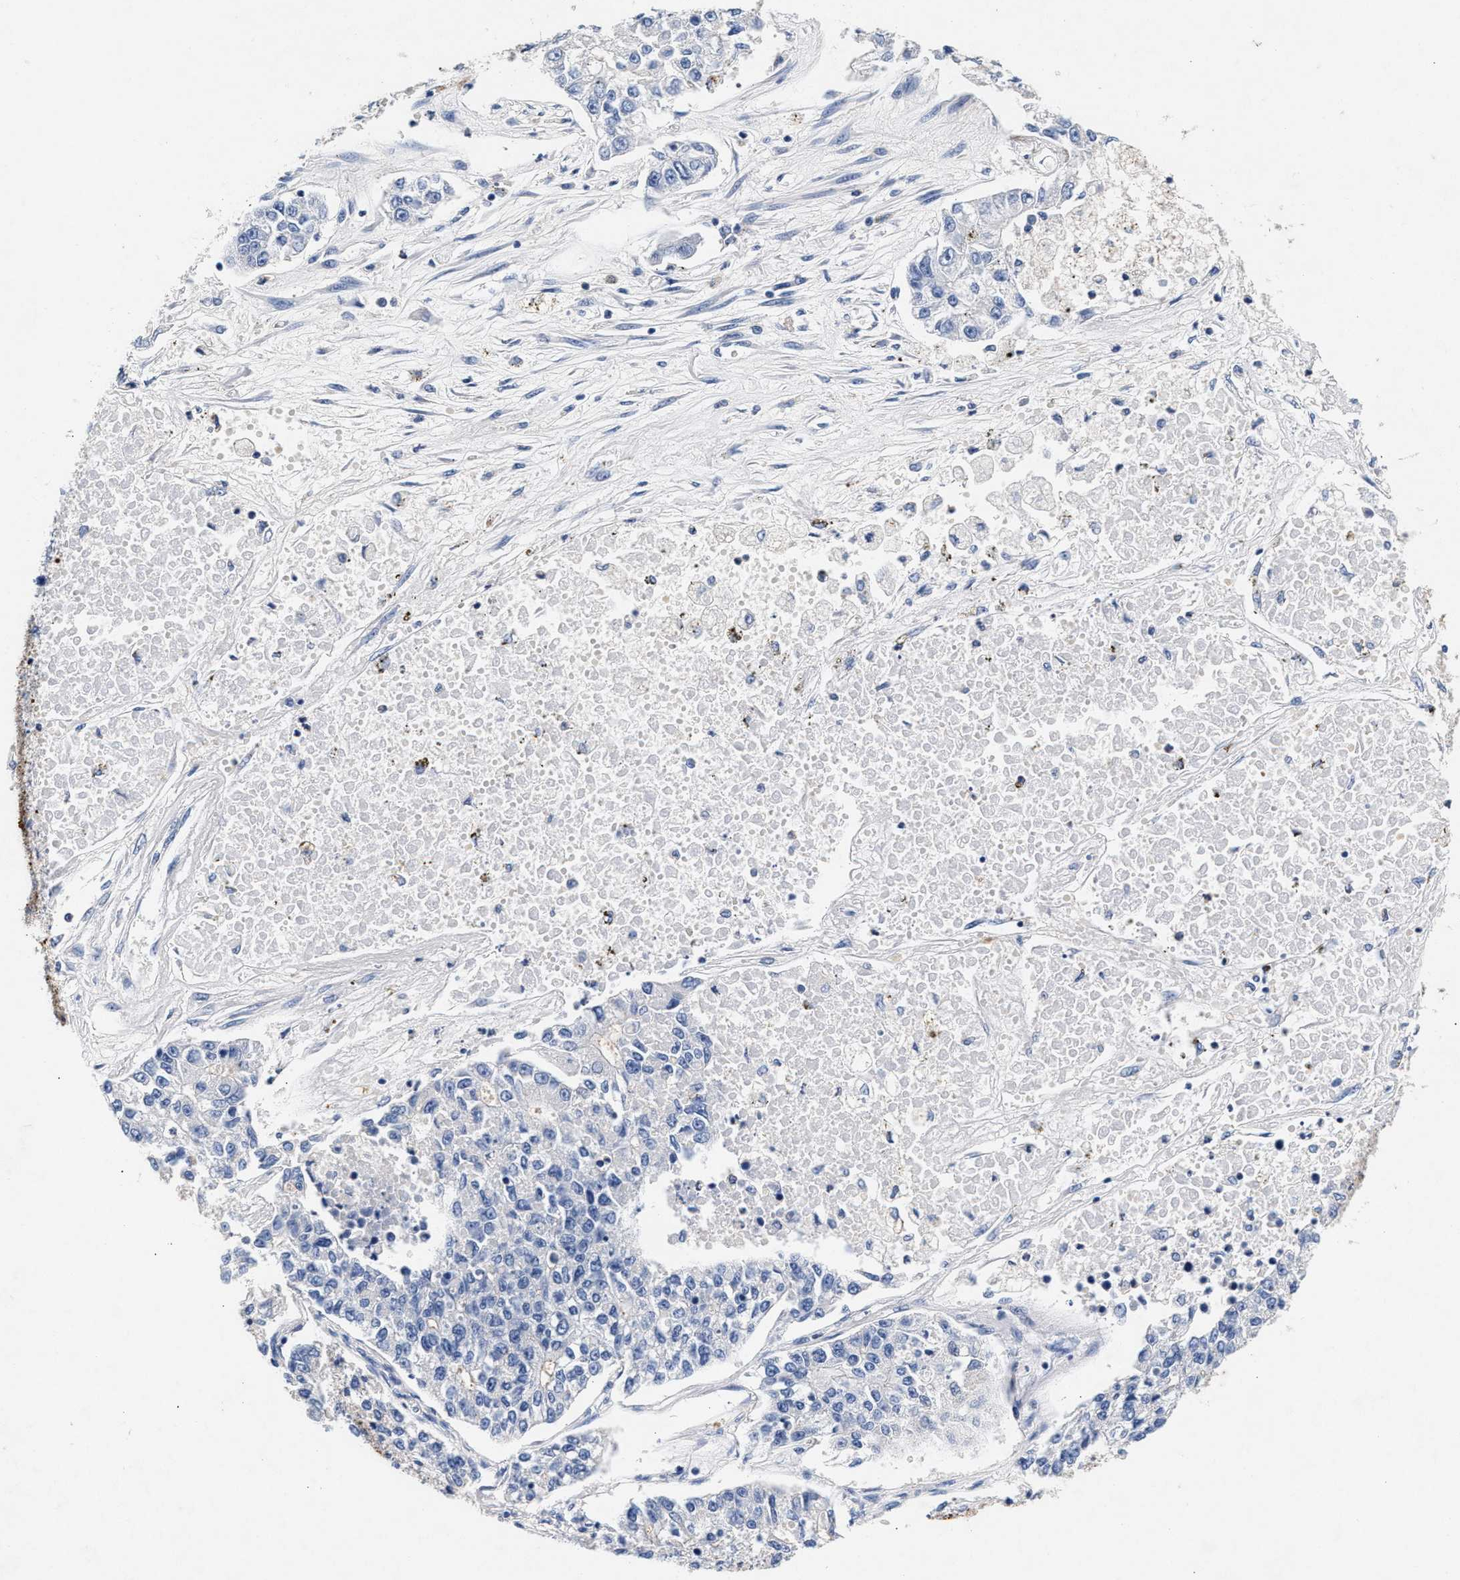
{"staining": {"intensity": "negative", "quantity": "none", "location": "none"}, "tissue": "lung cancer", "cell_type": "Tumor cells", "image_type": "cancer", "snomed": [{"axis": "morphology", "description": "Adenocarcinoma, NOS"}, {"axis": "topography", "description": "Lung"}], "caption": "Immunohistochemistry histopathology image of lung cancer stained for a protein (brown), which displays no staining in tumor cells.", "gene": "GNAI3", "patient": {"sex": "male", "age": 49}}